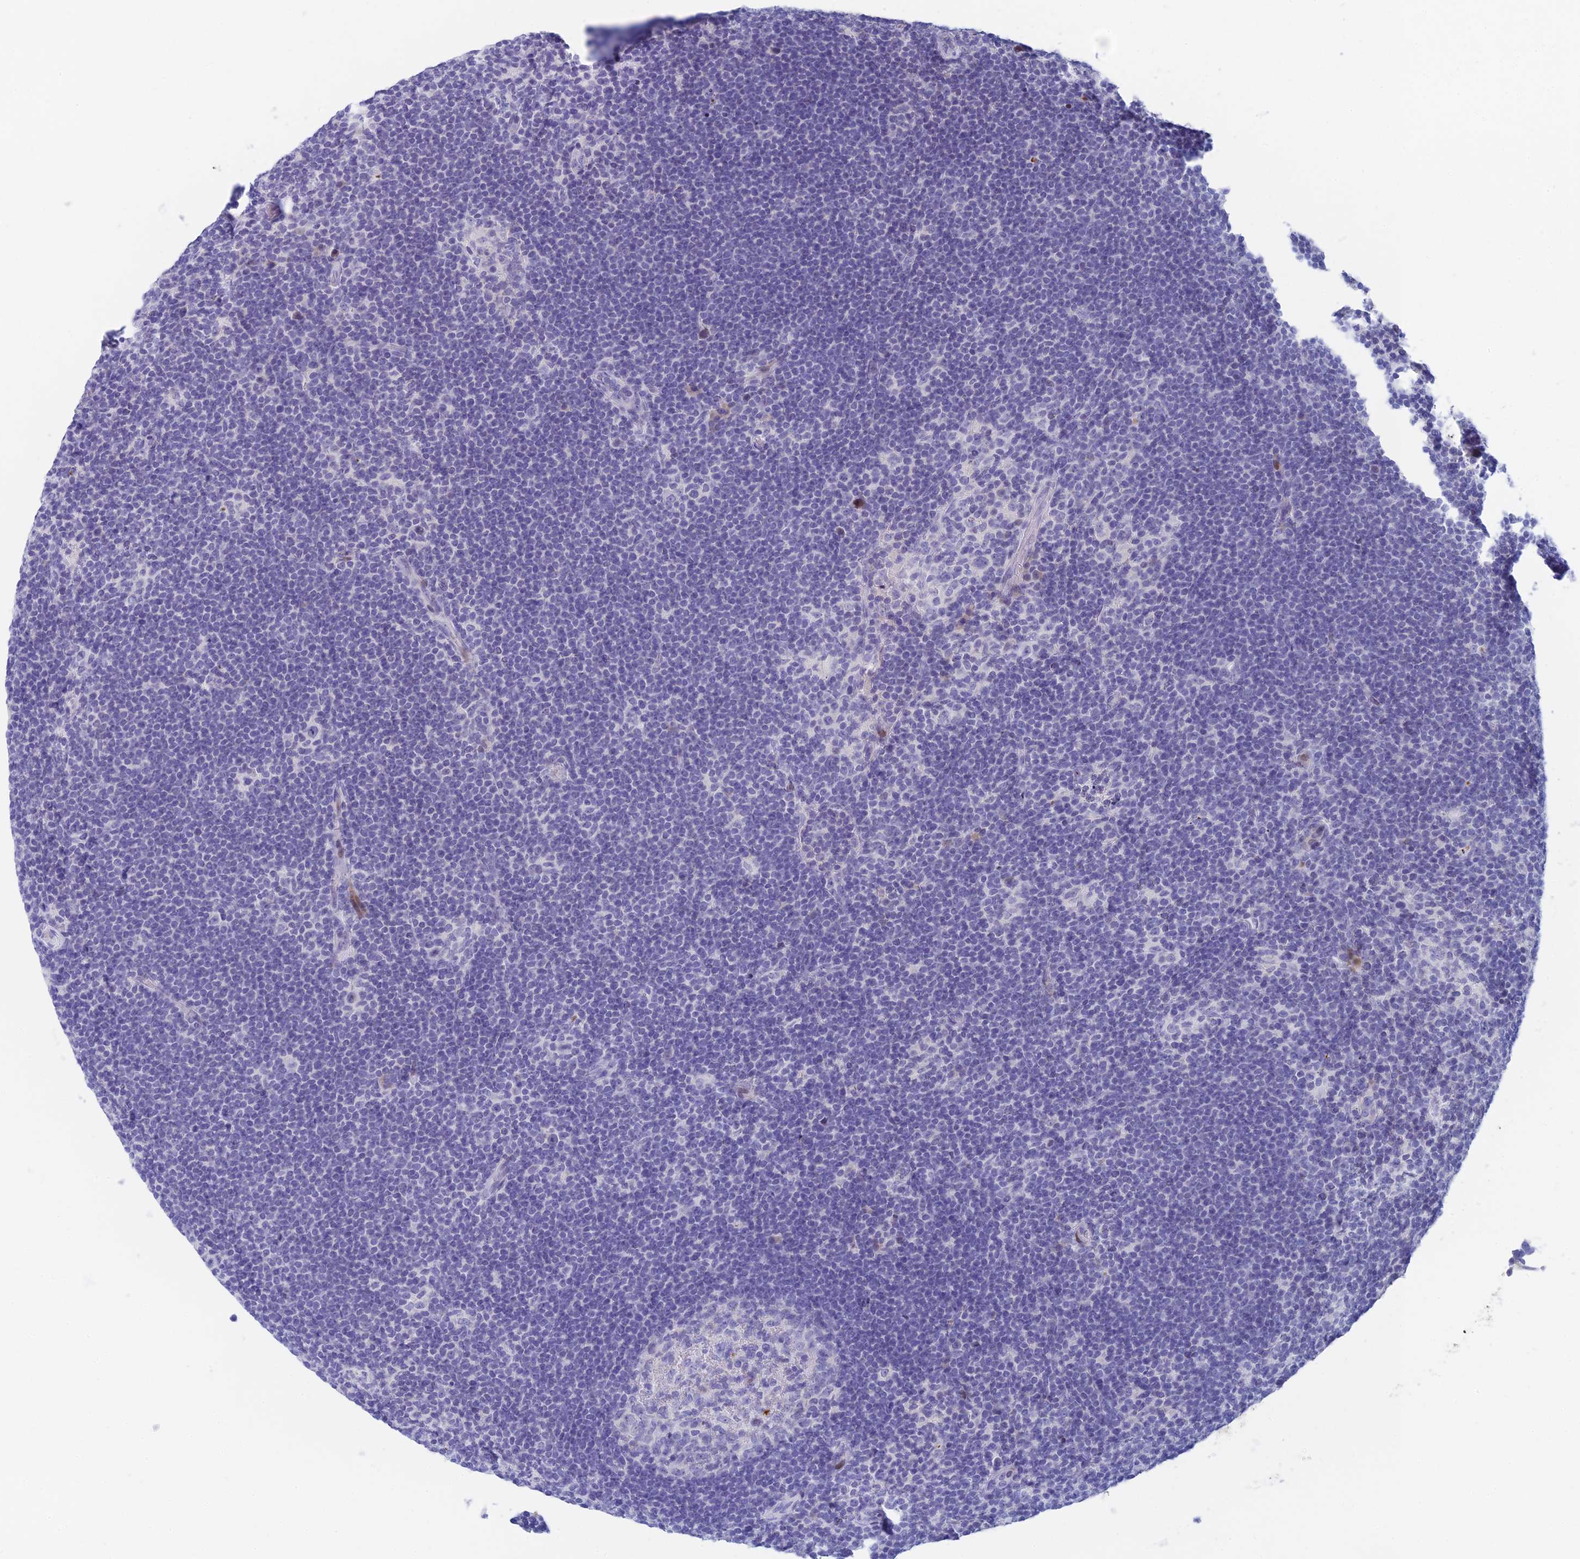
{"staining": {"intensity": "negative", "quantity": "none", "location": "none"}, "tissue": "lymphoma", "cell_type": "Tumor cells", "image_type": "cancer", "snomed": [{"axis": "morphology", "description": "Hodgkin's disease, NOS"}, {"axis": "topography", "description": "Lymph node"}], "caption": "Tumor cells show no significant protein positivity in Hodgkin's disease.", "gene": "REXO5", "patient": {"sex": "female", "age": 57}}